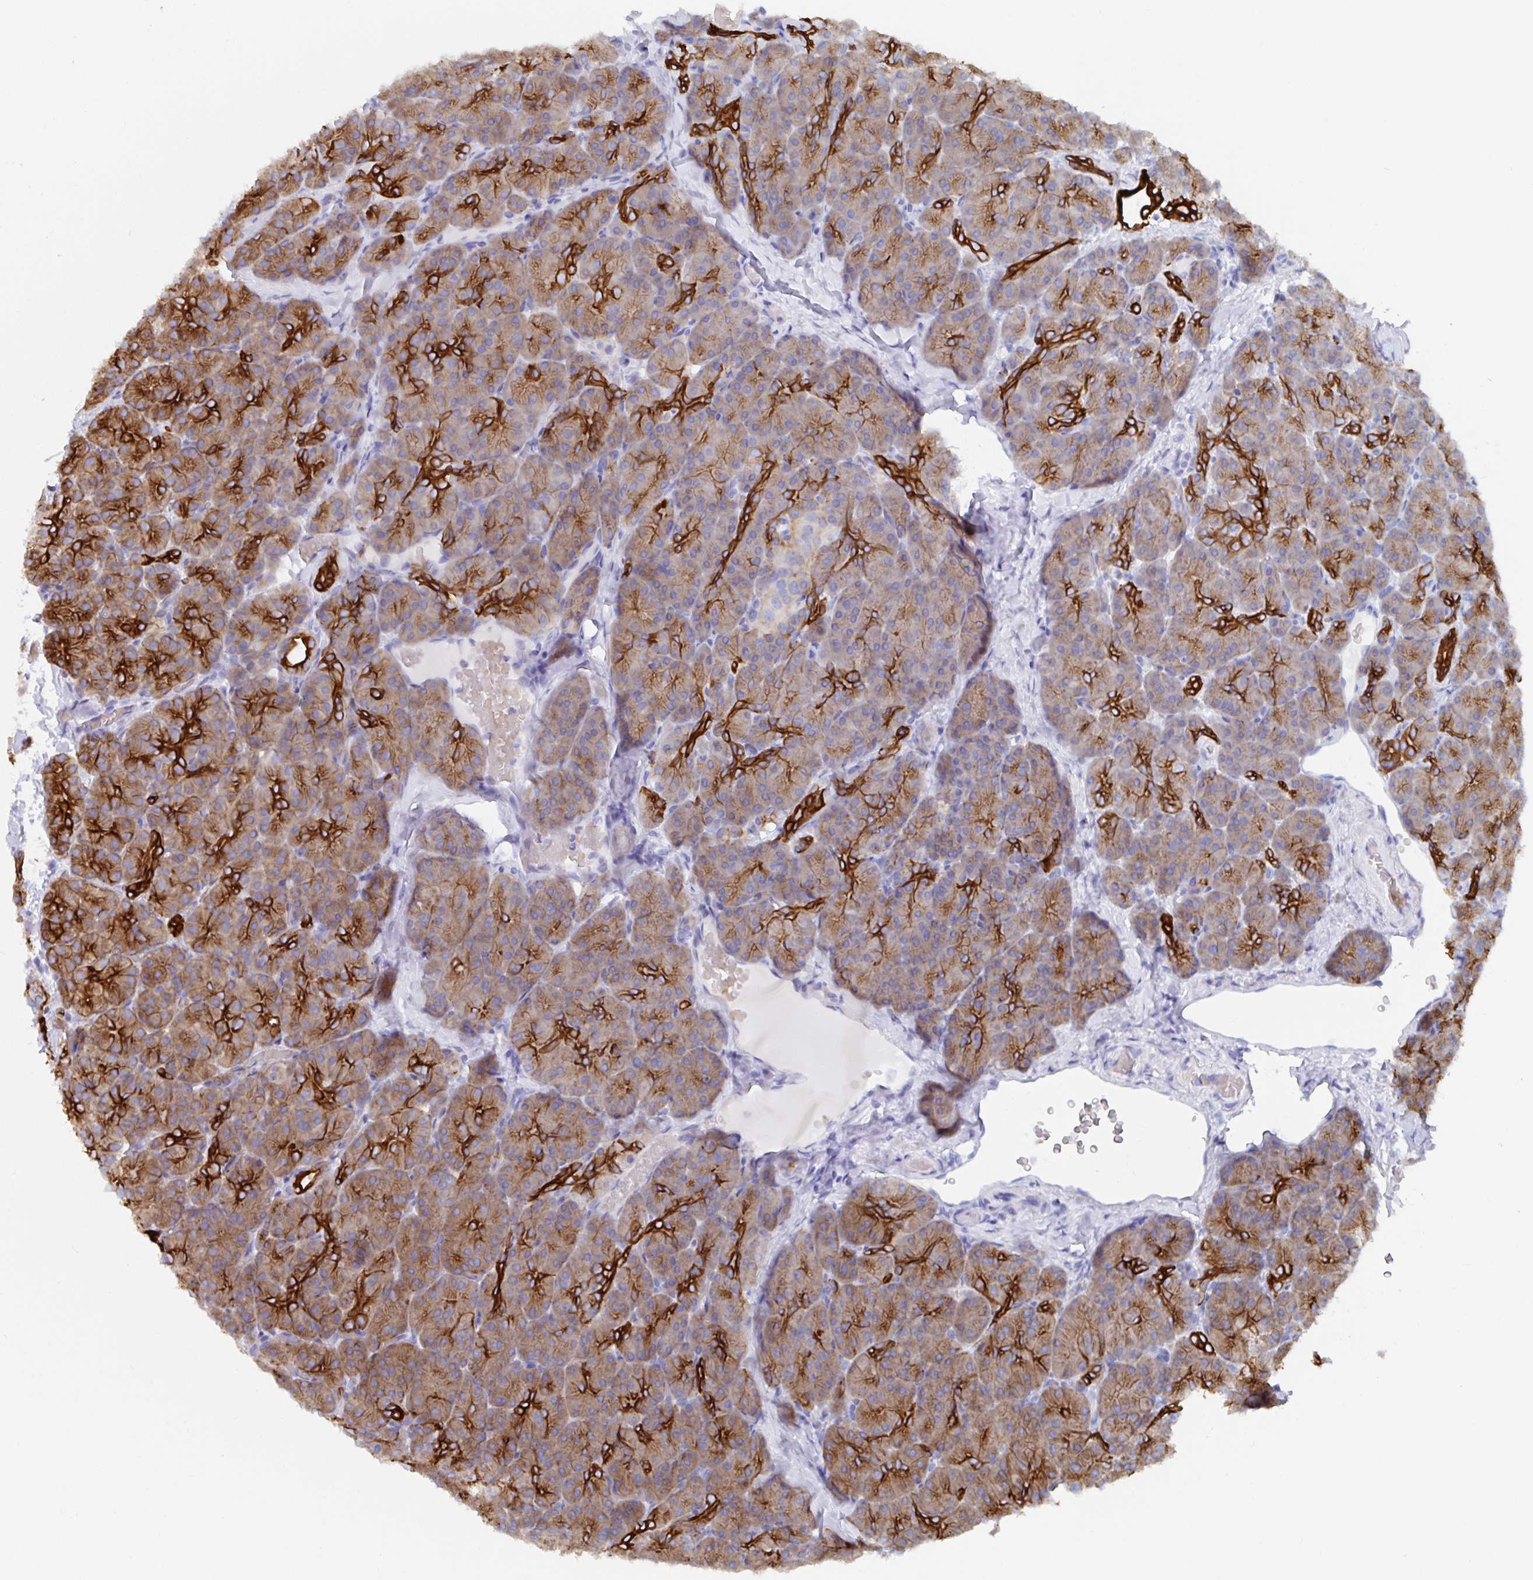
{"staining": {"intensity": "strong", "quantity": ">75%", "location": "cytoplasmic/membranous"}, "tissue": "pancreas", "cell_type": "Exocrine glandular cells", "image_type": "normal", "snomed": [{"axis": "morphology", "description": "Normal tissue, NOS"}, {"axis": "topography", "description": "Pancreas"}], "caption": "An immunohistochemistry image of unremarkable tissue is shown. Protein staining in brown highlights strong cytoplasmic/membranous positivity in pancreas within exocrine glandular cells. Using DAB (brown) and hematoxylin (blue) stains, captured at high magnification using brightfield microscopy.", "gene": "CLDN8", "patient": {"sex": "male", "age": 57}}